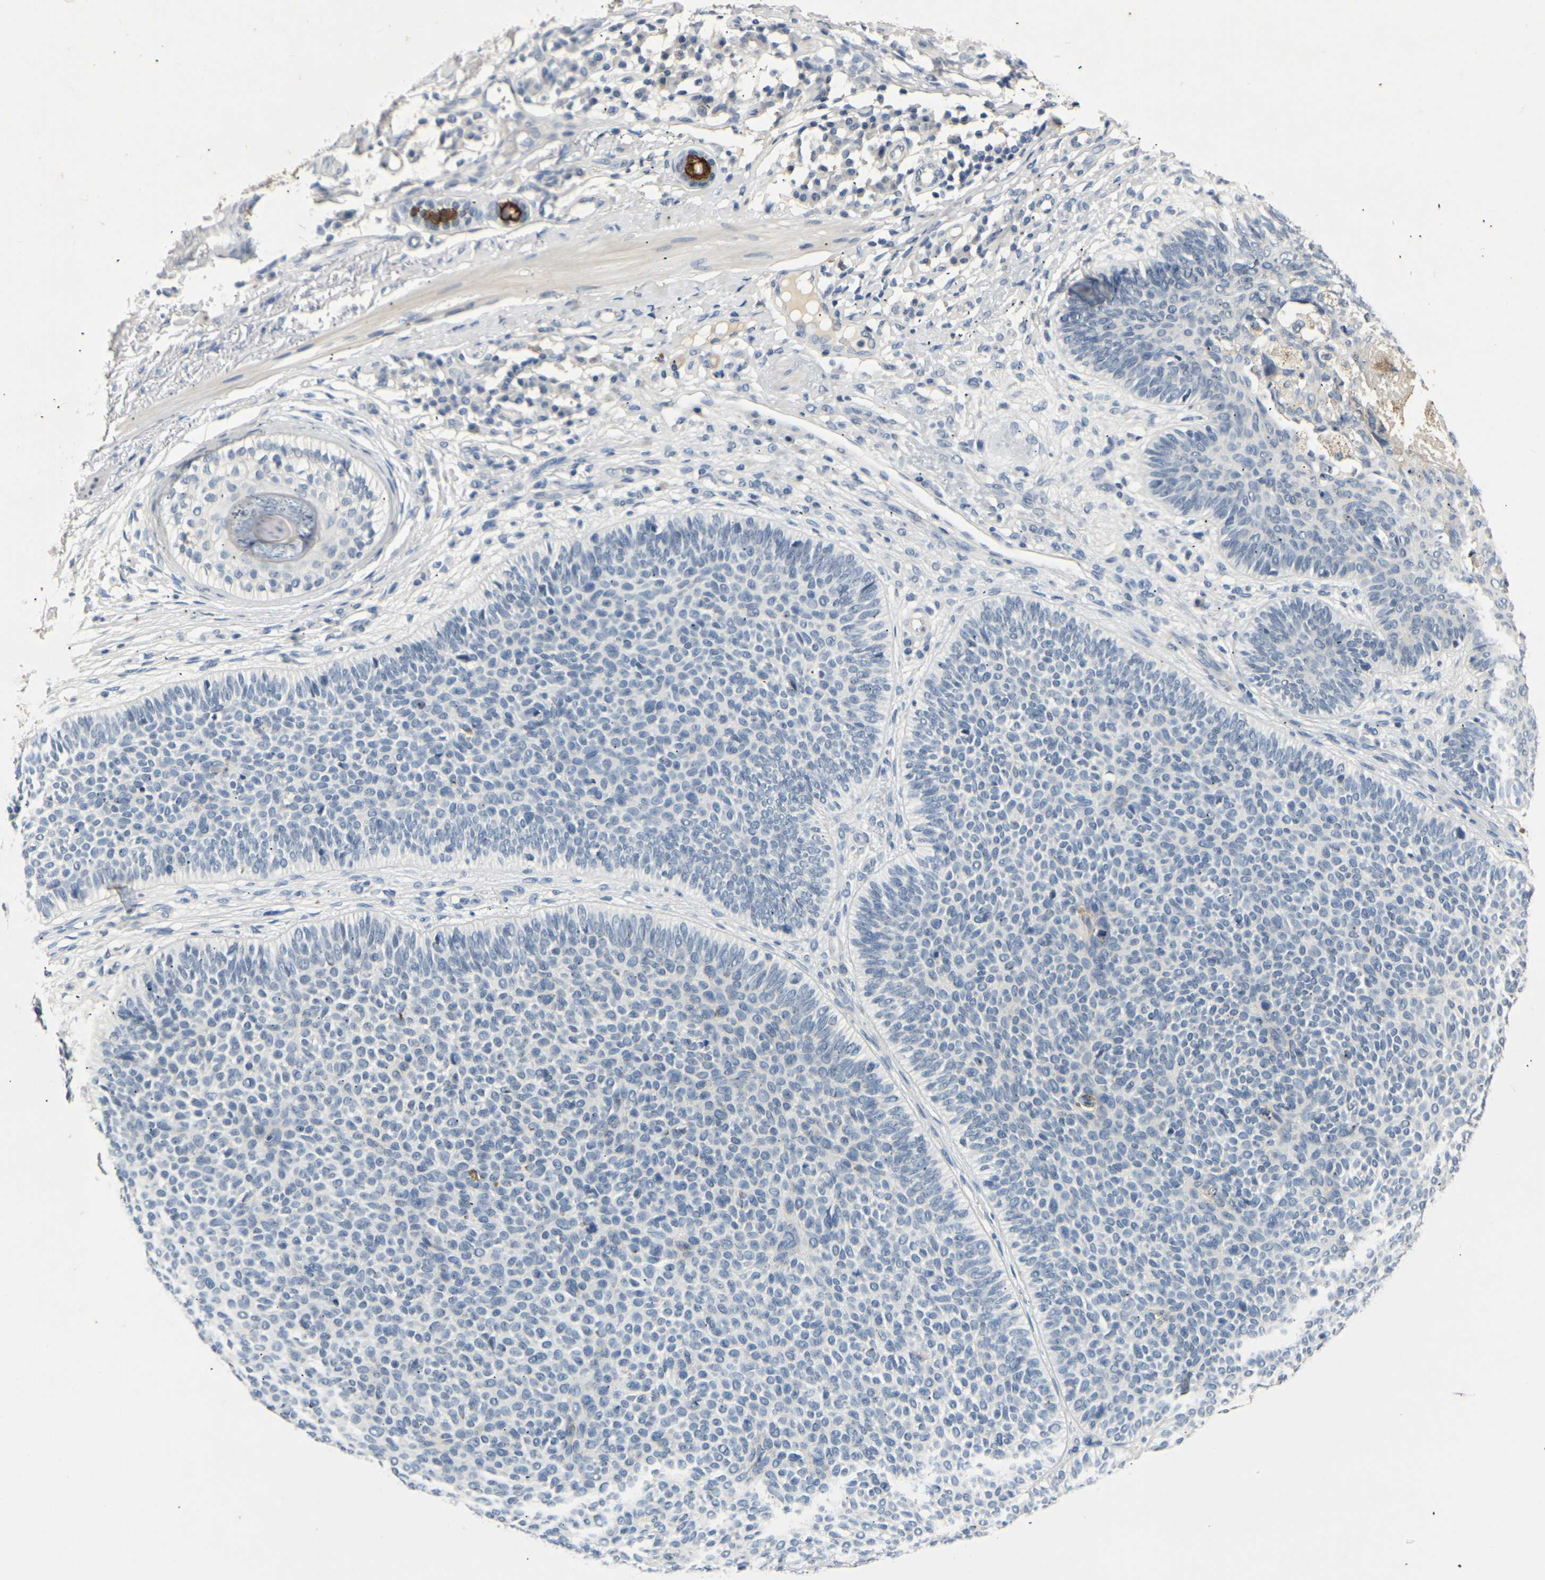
{"staining": {"intensity": "negative", "quantity": "none", "location": "none"}, "tissue": "skin cancer", "cell_type": "Tumor cells", "image_type": "cancer", "snomed": [{"axis": "morphology", "description": "Normal tissue, NOS"}, {"axis": "morphology", "description": "Basal cell carcinoma"}, {"axis": "topography", "description": "Skin"}], "caption": "Immunohistochemistry micrograph of human skin cancer (basal cell carcinoma) stained for a protein (brown), which reveals no positivity in tumor cells.", "gene": "CLDN7", "patient": {"sex": "male", "age": 52}}